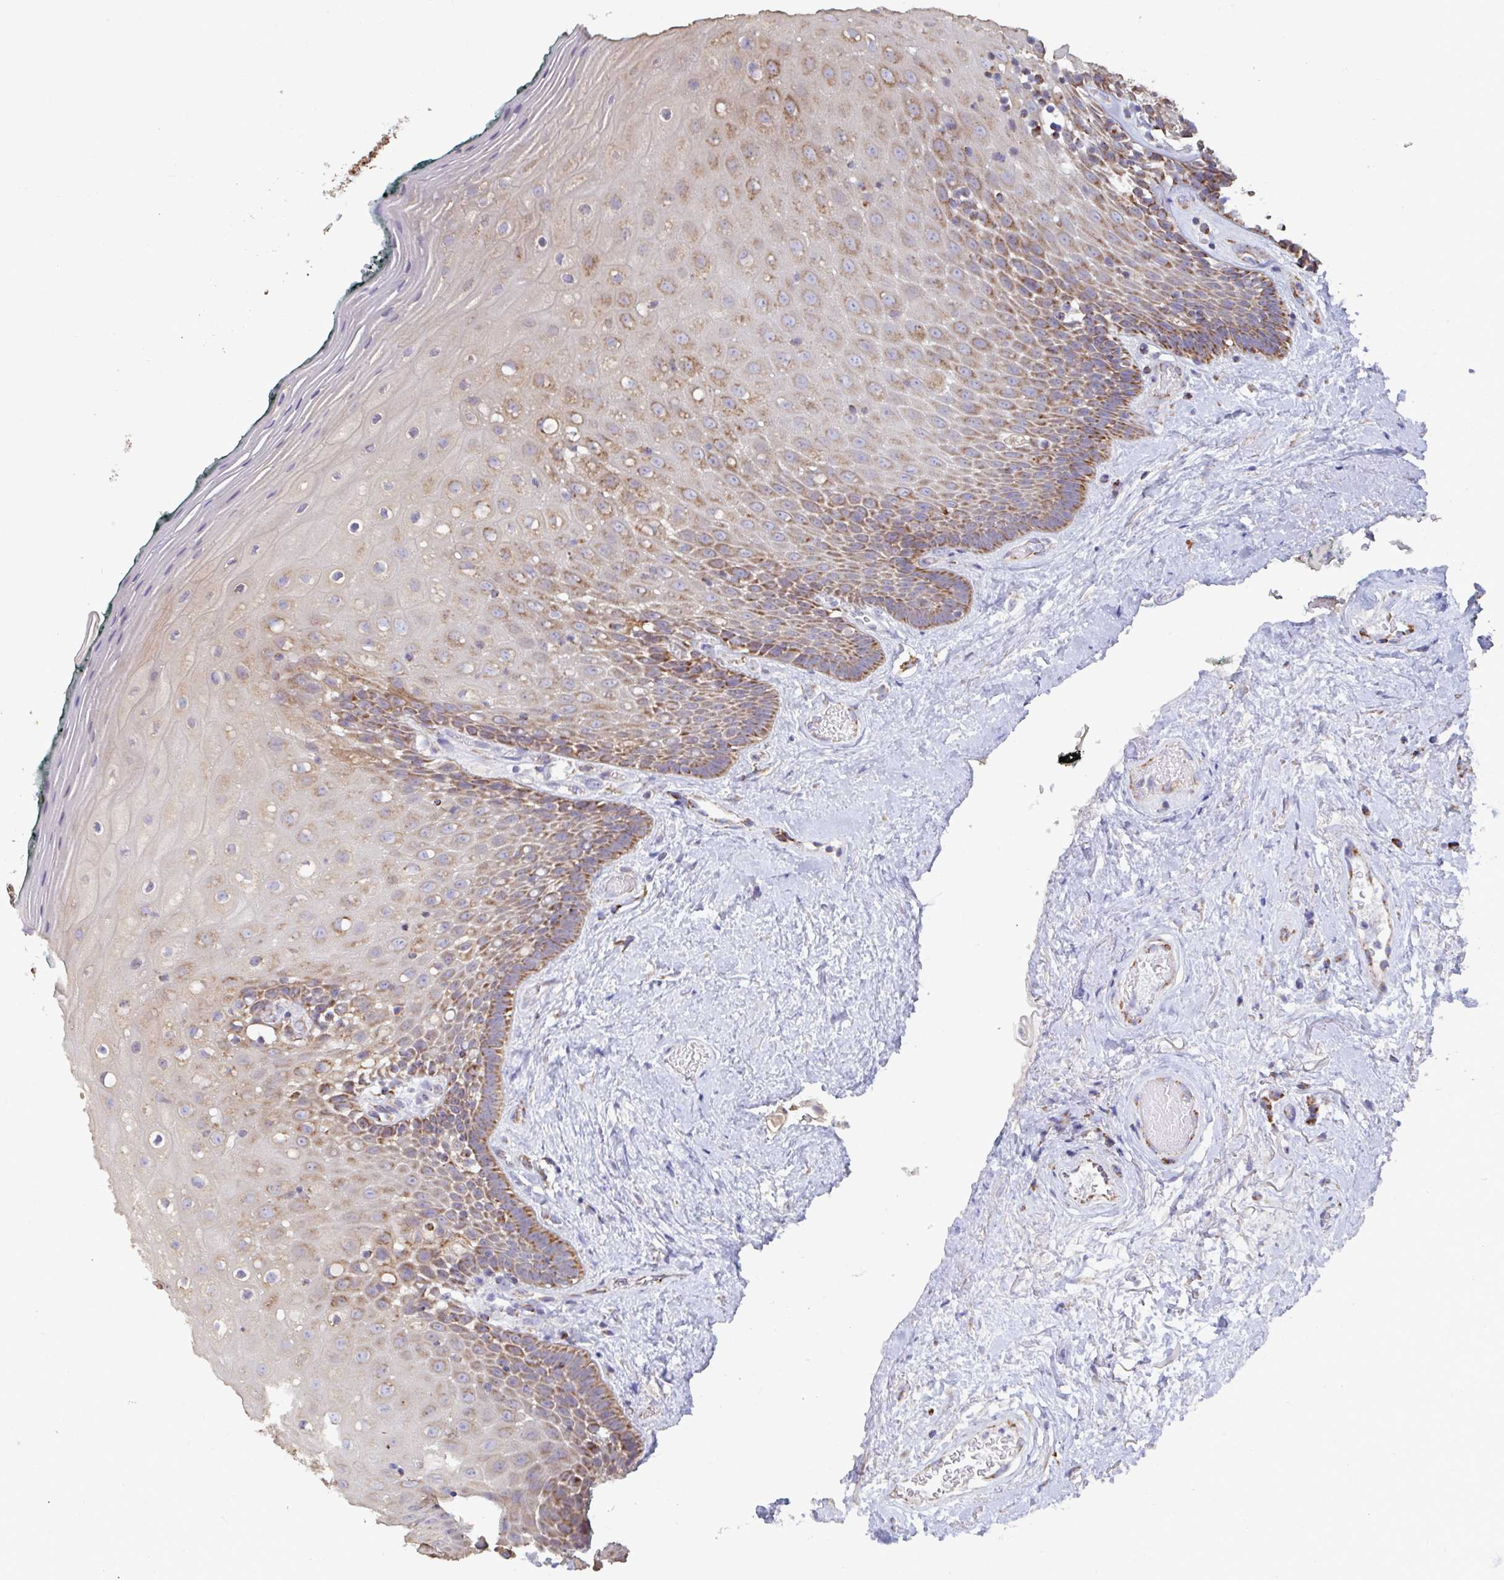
{"staining": {"intensity": "moderate", "quantity": "25%-75%", "location": "cytoplasmic/membranous"}, "tissue": "oral mucosa", "cell_type": "Squamous epithelial cells", "image_type": "normal", "snomed": [{"axis": "morphology", "description": "Normal tissue, NOS"}, {"axis": "morphology", "description": "Squamous cell carcinoma, NOS"}, {"axis": "topography", "description": "Oral tissue"}, {"axis": "topography", "description": "Head-Neck"}], "caption": "A medium amount of moderate cytoplasmic/membranous staining is seen in about 25%-75% of squamous epithelial cells in unremarkable oral mucosa. Ihc stains the protein in brown and the nuclei are stained blue.", "gene": "BCAT2", "patient": {"sex": "male", "age": 64}}